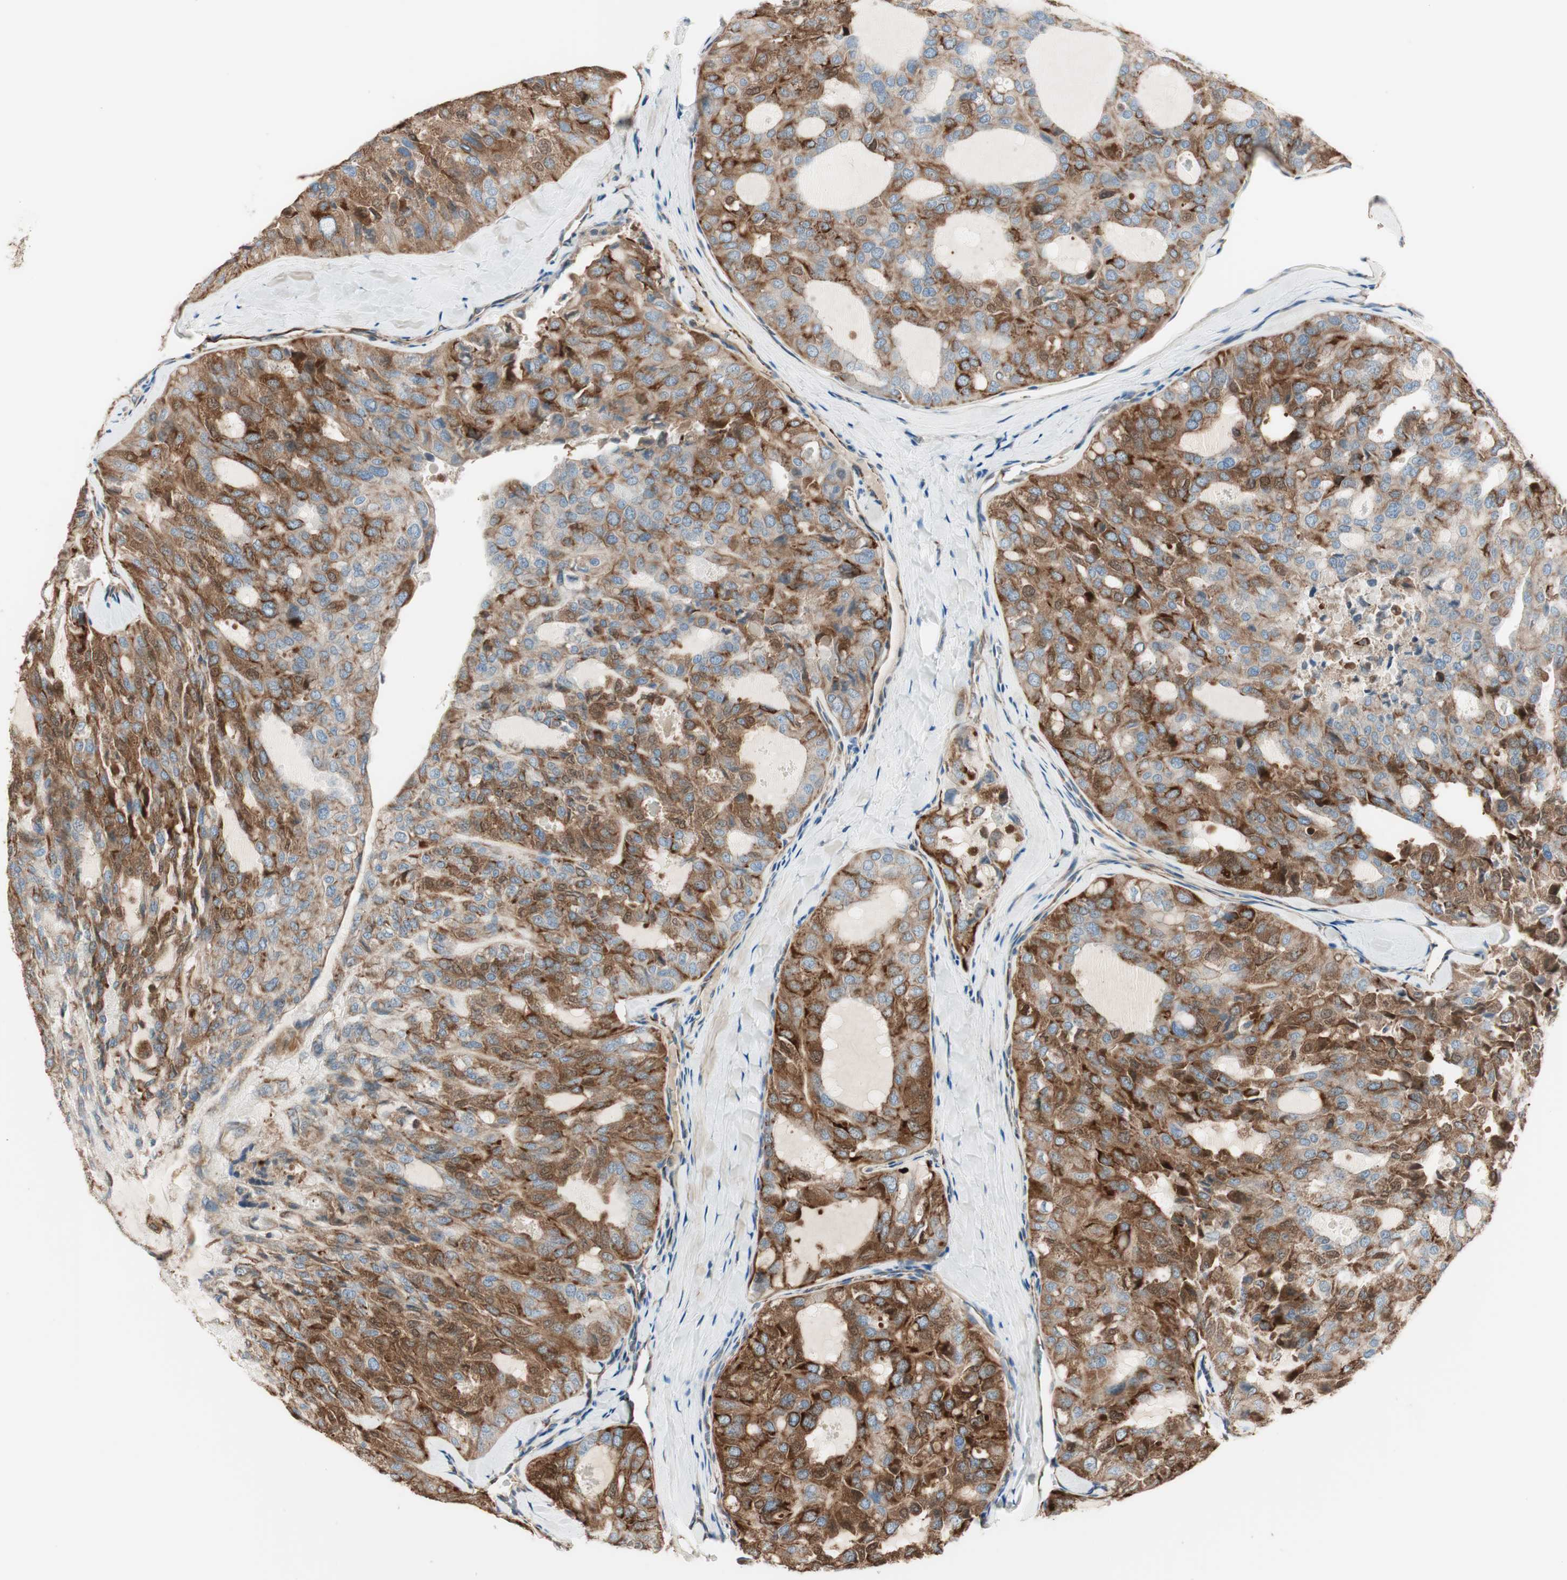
{"staining": {"intensity": "moderate", "quantity": ">75%", "location": "cytoplasmic/membranous"}, "tissue": "thyroid cancer", "cell_type": "Tumor cells", "image_type": "cancer", "snomed": [{"axis": "morphology", "description": "Follicular adenoma carcinoma, NOS"}, {"axis": "topography", "description": "Thyroid gland"}], "caption": "Follicular adenoma carcinoma (thyroid) was stained to show a protein in brown. There is medium levels of moderate cytoplasmic/membranous positivity in approximately >75% of tumor cells. (DAB (3,3'-diaminobenzidine) IHC, brown staining for protein, blue staining for nuclei).", "gene": "SRCIN1", "patient": {"sex": "male", "age": 75}}